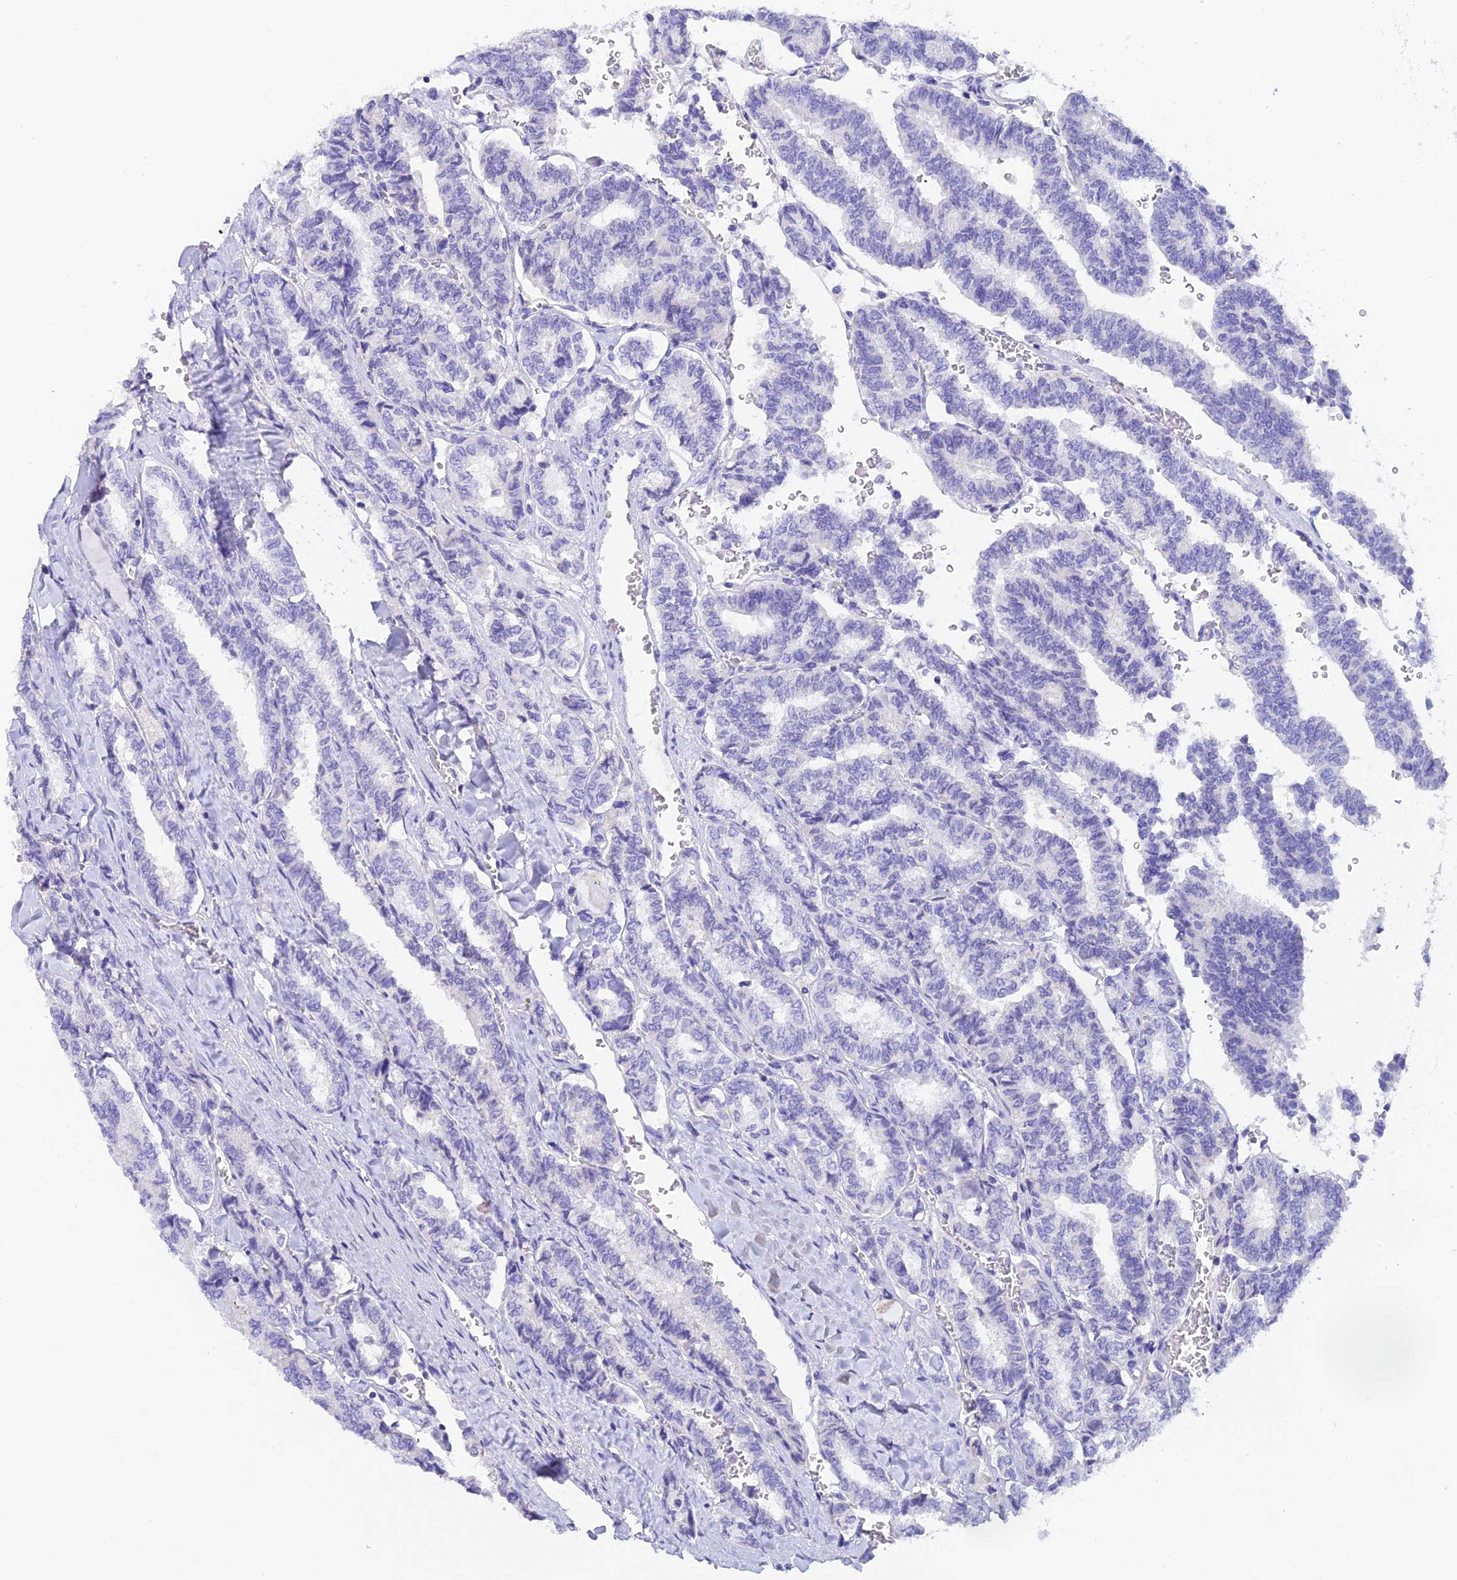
{"staining": {"intensity": "negative", "quantity": "none", "location": "none"}, "tissue": "thyroid cancer", "cell_type": "Tumor cells", "image_type": "cancer", "snomed": [{"axis": "morphology", "description": "Papillary adenocarcinoma, NOS"}, {"axis": "topography", "description": "Thyroid gland"}], "caption": "Tumor cells show no significant protein positivity in papillary adenocarcinoma (thyroid).", "gene": "C12orf29", "patient": {"sex": "female", "age": 35}}